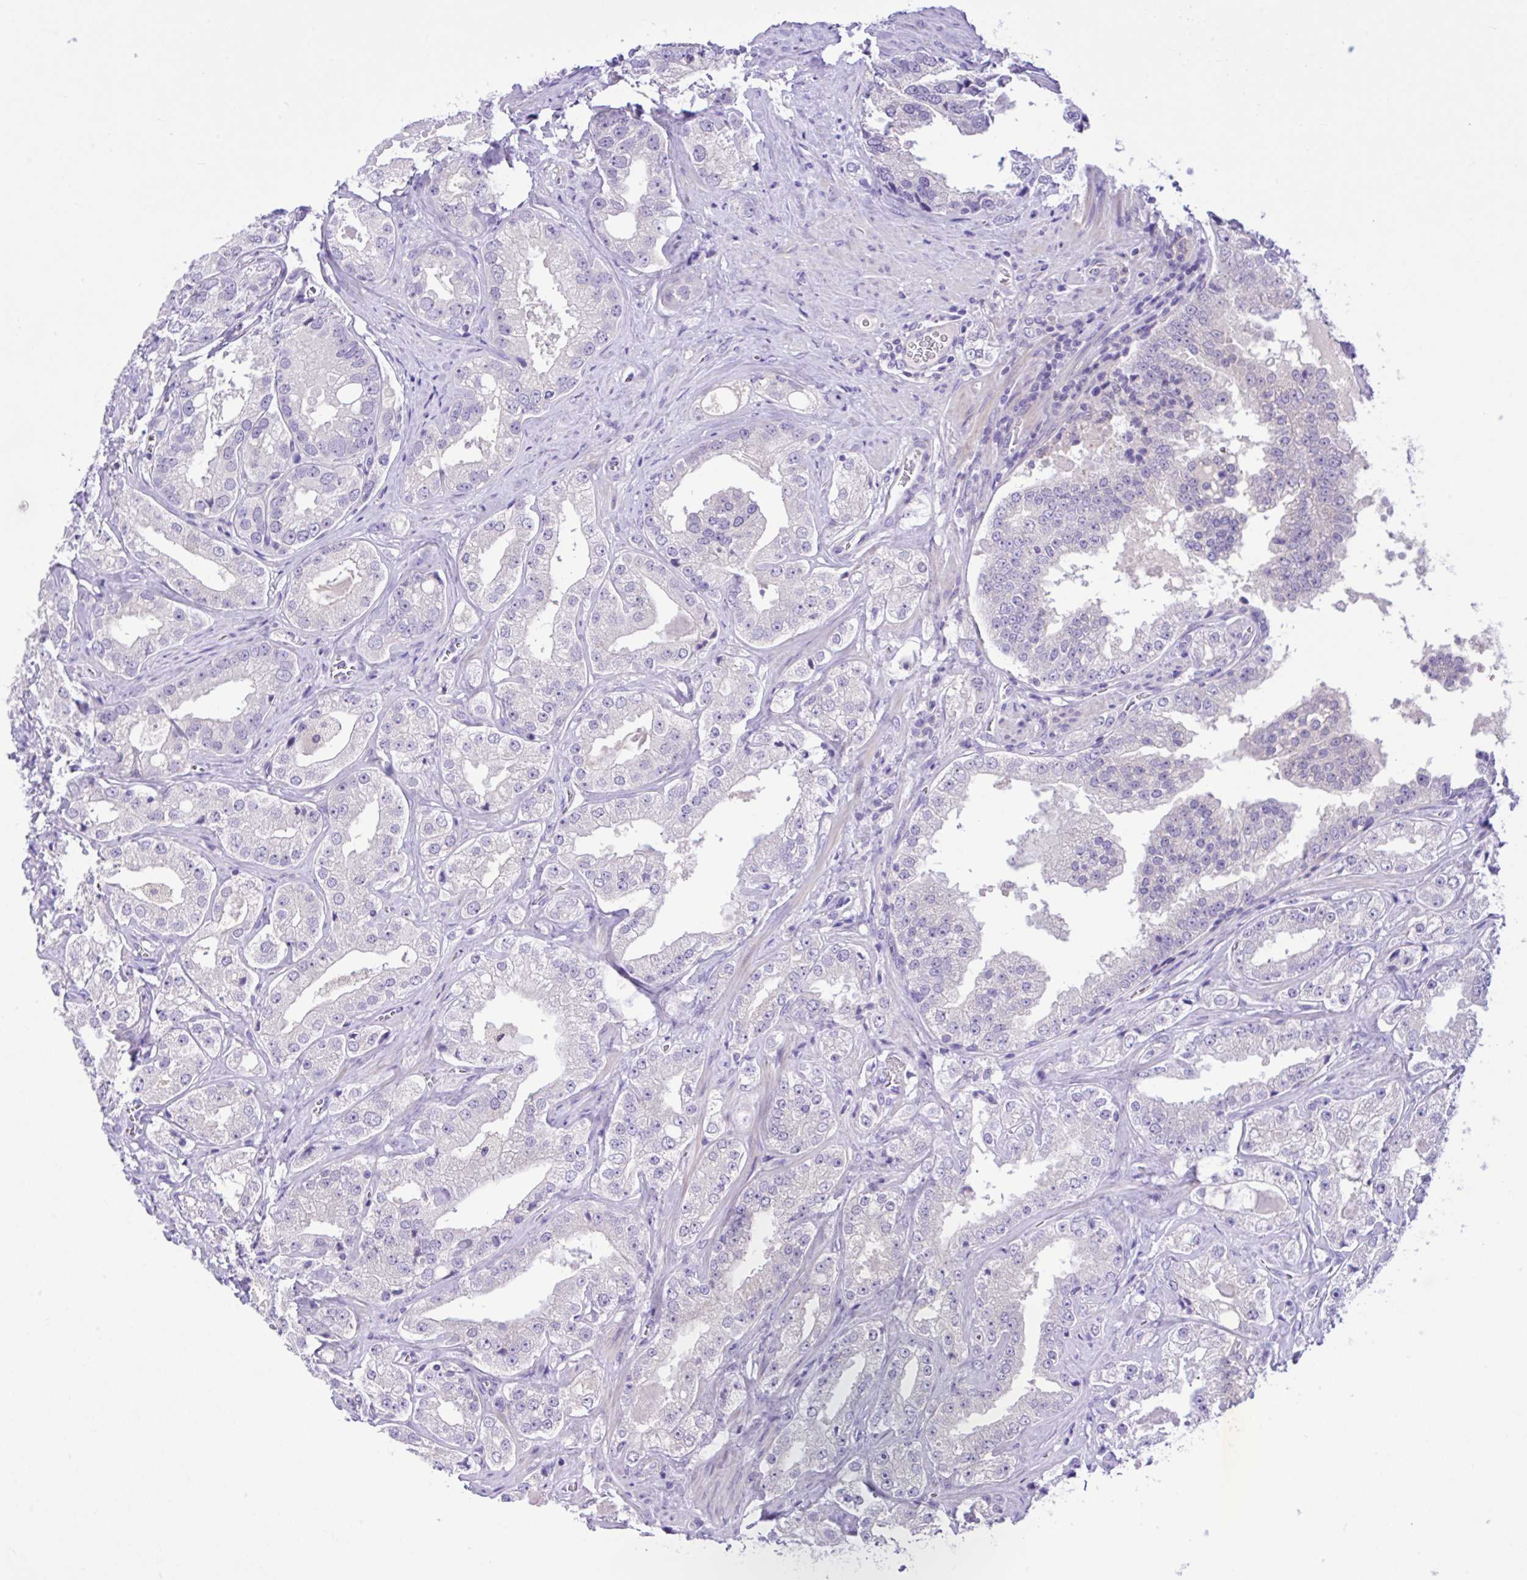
{"staining": {"intensity": "negative", "quantity": "none", "location": "none"}, "tissue": "prostate cancer", "cell_type": "Tumor cells", "image_type": "cancer", "snomed": [{"axis": "morphology", "description": "Adenocarcinoma, High grade"}, {"axis": "topography", "description": "Prostate"}], "caption": "This is an IHC histopathology image of human prostate cancer. There is no staining in tumor cells.", "gene": "ANO4", "patient": {"sex": "male", "age": 67}}